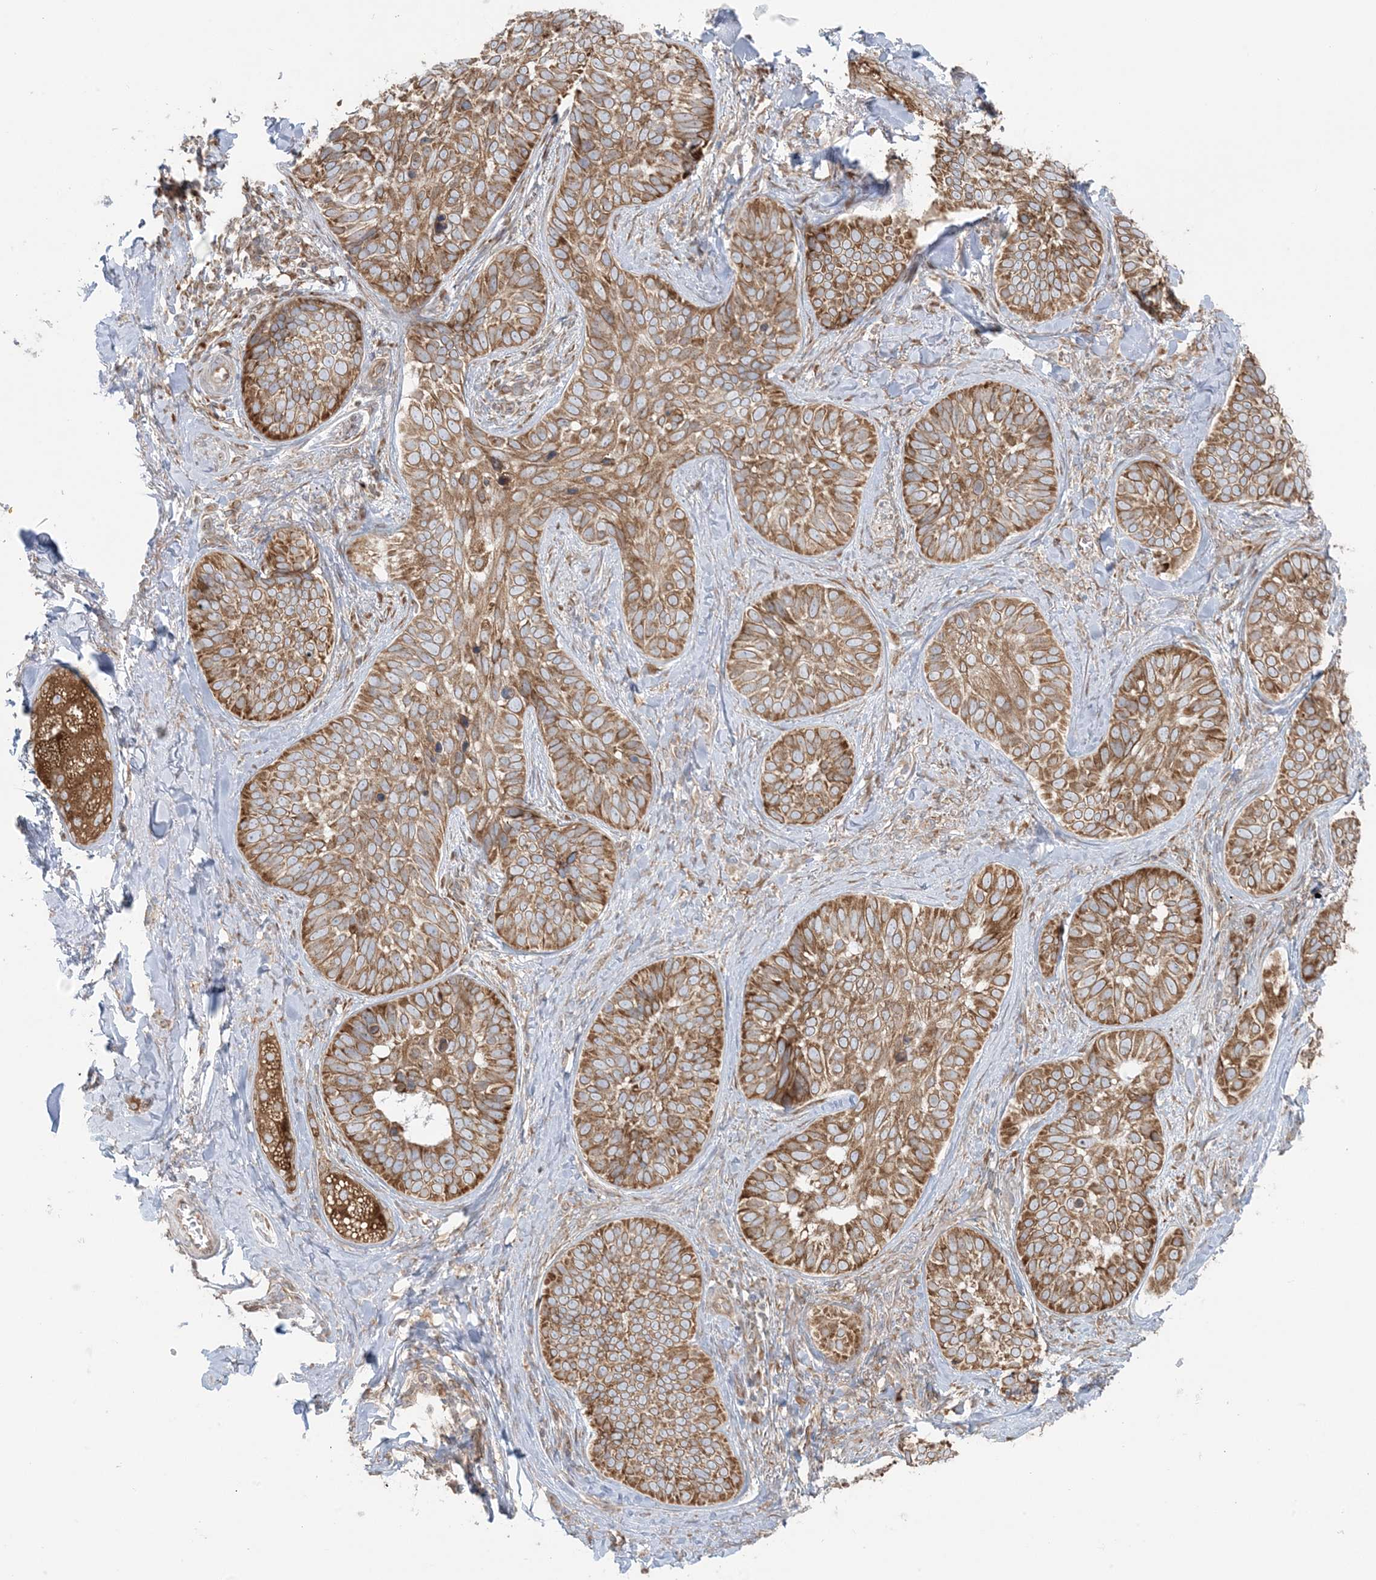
{"staining": {"intensity": "moderate", "quantity": ">75%", "location": "cytoplasmic/membranous"}, "tissue": "skin cancer", "cell_type": "Tumor cells", "image_type": "cancer", "snomed": [{"axis": "morphology", "description": "Basal cell carcinoma"}, {"axis": "topography", "description": "Skin"}], "caption": "Protein staining of skin cancer tissue exhibits moderate cytoplasmic/membranous positivity in about >75% of tumor cells. (brown staining indicates protein expression, while blue staining denotes nuclei).", "gene": "UBXN4", "patient": {"sex": "male", "age": 62}}